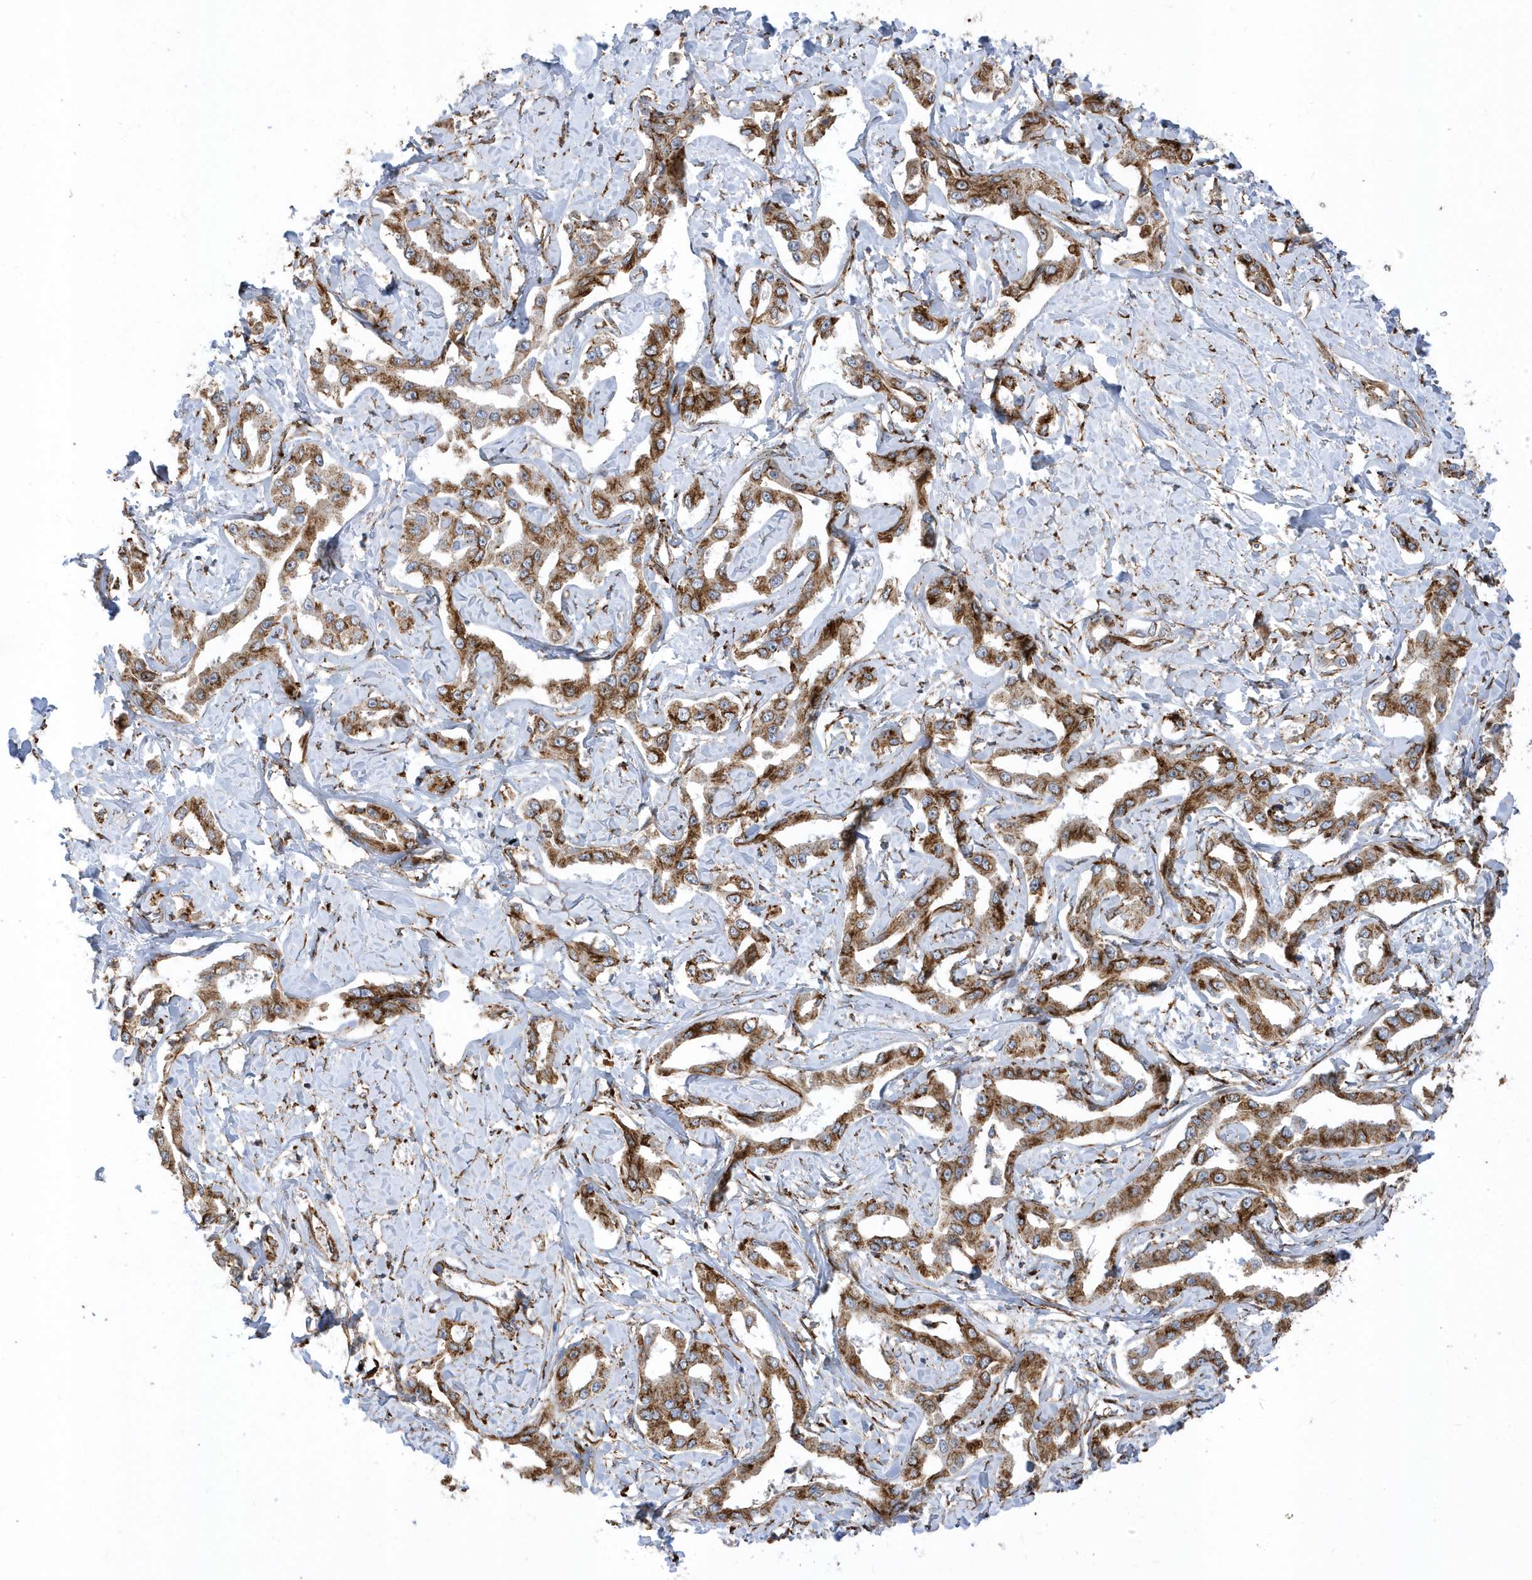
{"staining": {"intensity": "moderate", "quantity": ">75%", "location": "cytoplasmic/membranous"}, "tissue": "liver cancer", "cell_type": "Tumor cells", "image_type": "cancer", "snomed": [{"axis": "morphology", "description": "Cholangiocarcinoma"}, {"axis": "topography", "description": "Liver"}], "caption": "An immunohistochemistry (IHC) histopathology image of neoplastic tissue is shown. Protein staining in brown highlights moderate cytoplasmic/membranous positivity in cholangiocarcinoma (liver) within tumor cells.", "gene": "HRH4", "patient": {"sex": "male", "age": 59}}